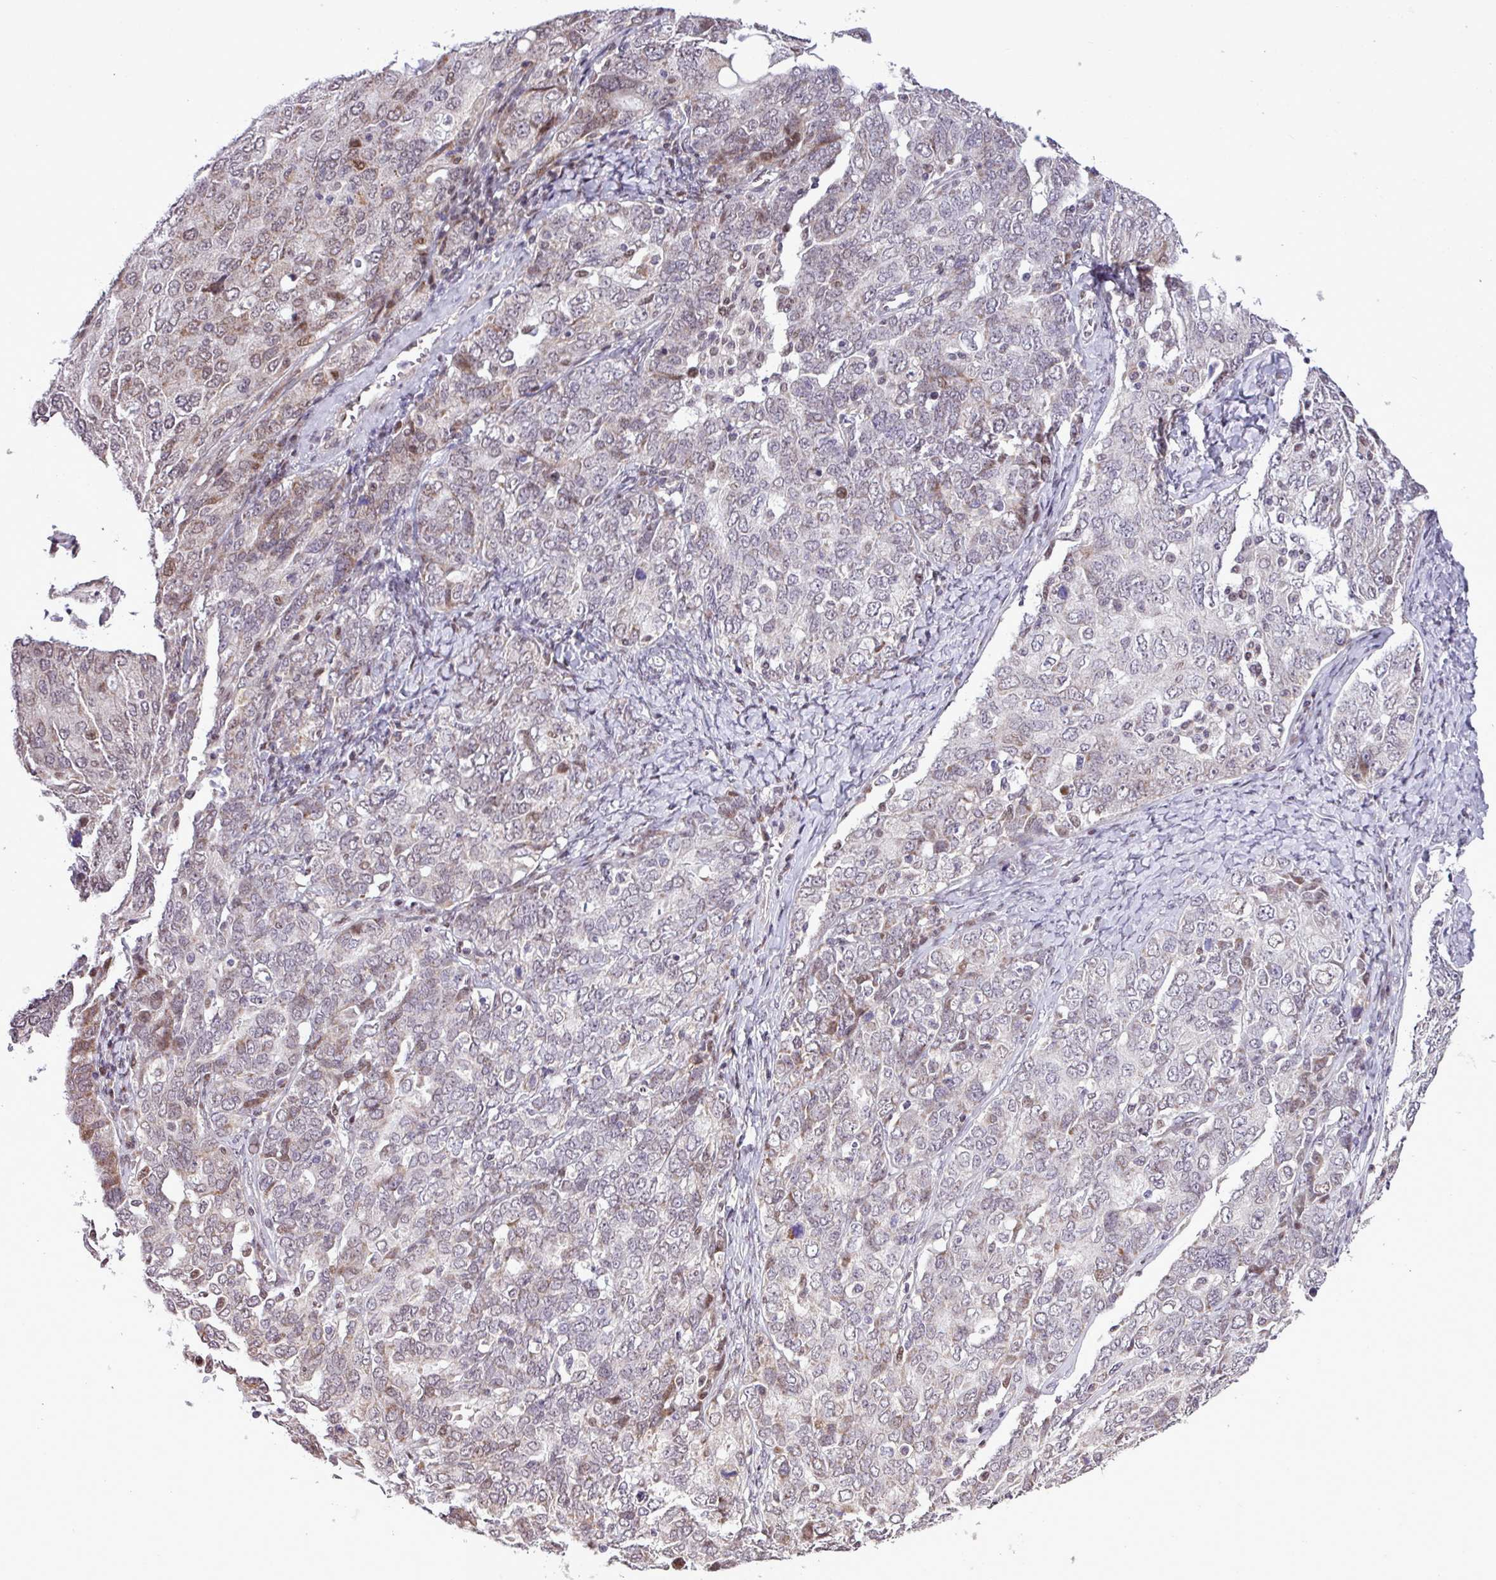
{"staining": {"intensity": "weak", "quantity": "25%-75%", "location": "cytoplasmic/membranous"}, "tissue": "ovarian cancer", "cell_type": "Tumor cells", "image_type": "cancer", "snomed": [{"axis": "morphology", "description": "Carcinoma, endometroid"}, {"axis": "topography", "description": "Ovary"}], "caption": "Immunohistochemistry histopathology image of neoplastic tissue: ovarian endometroid carcinoma stained using IHC shows low levels of weak protein expression localized specifically in the cytoplasmic/membranous of tumor cells, appearing as a cytoplasmic/membranous brown color.", "gene": "ZNF354A", "patient": {"sex": "female", "age": 62}}